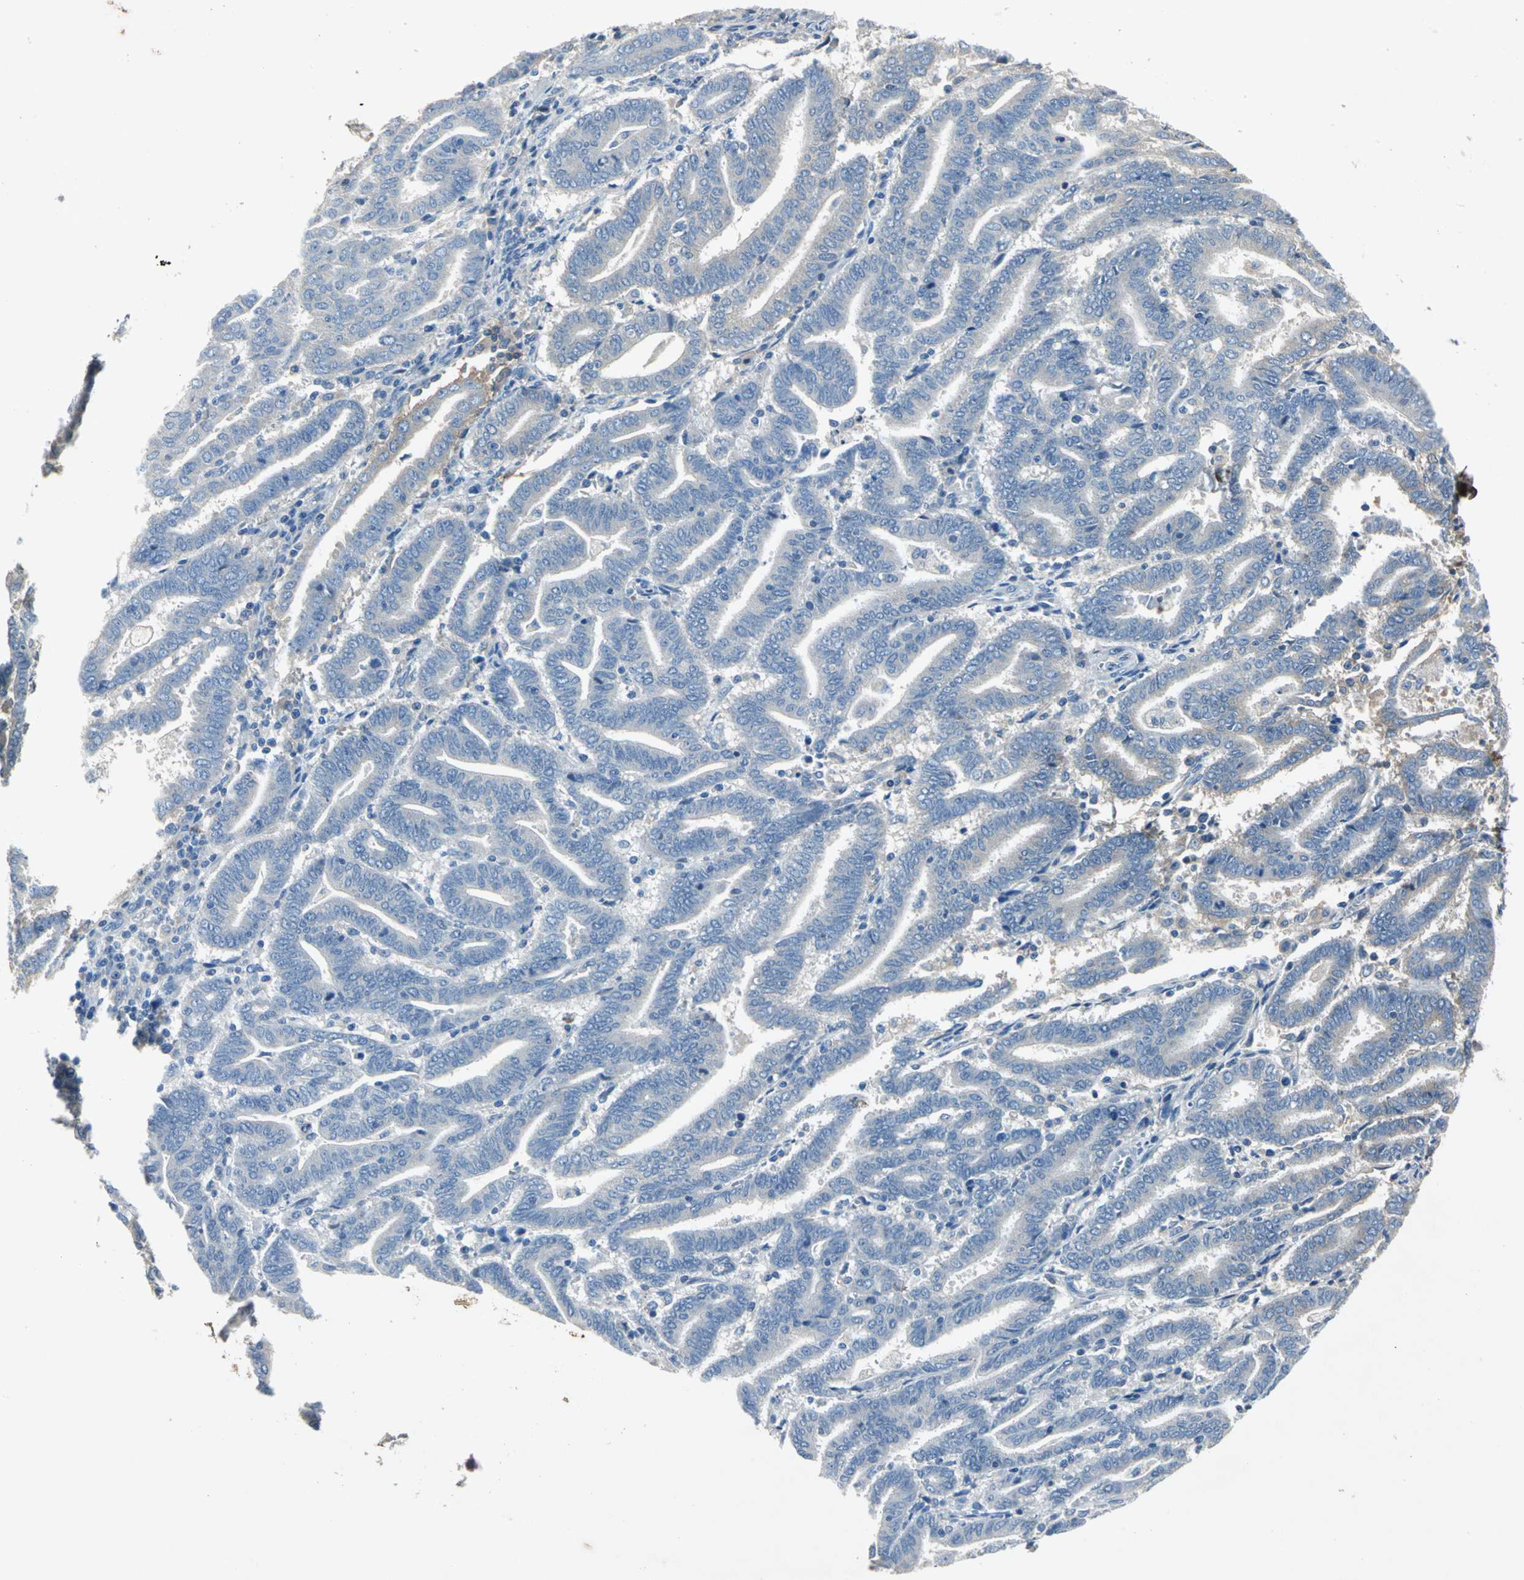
{"staining": {"intensity": "negative", "quantity": "none", "location": "none"}, "tissue": "endometrial cancer", "cell_type": "Tumor cells", "image_type": "cancer", "snomed": [{"axis": "morphology", "description": "Adenocarcinoma, NOS"}, {"axis": "topography", "description": "Uterus"}], "caption": "High power microscopy photomicrograph of an immunohistochemistry (IHC) photomicrograph of endometrial cancer (adenocarcinoma), revealing no significant staining in tumor cells.", "gene": "EFNB3", "patient": {"sex": "female", "age": 83}}